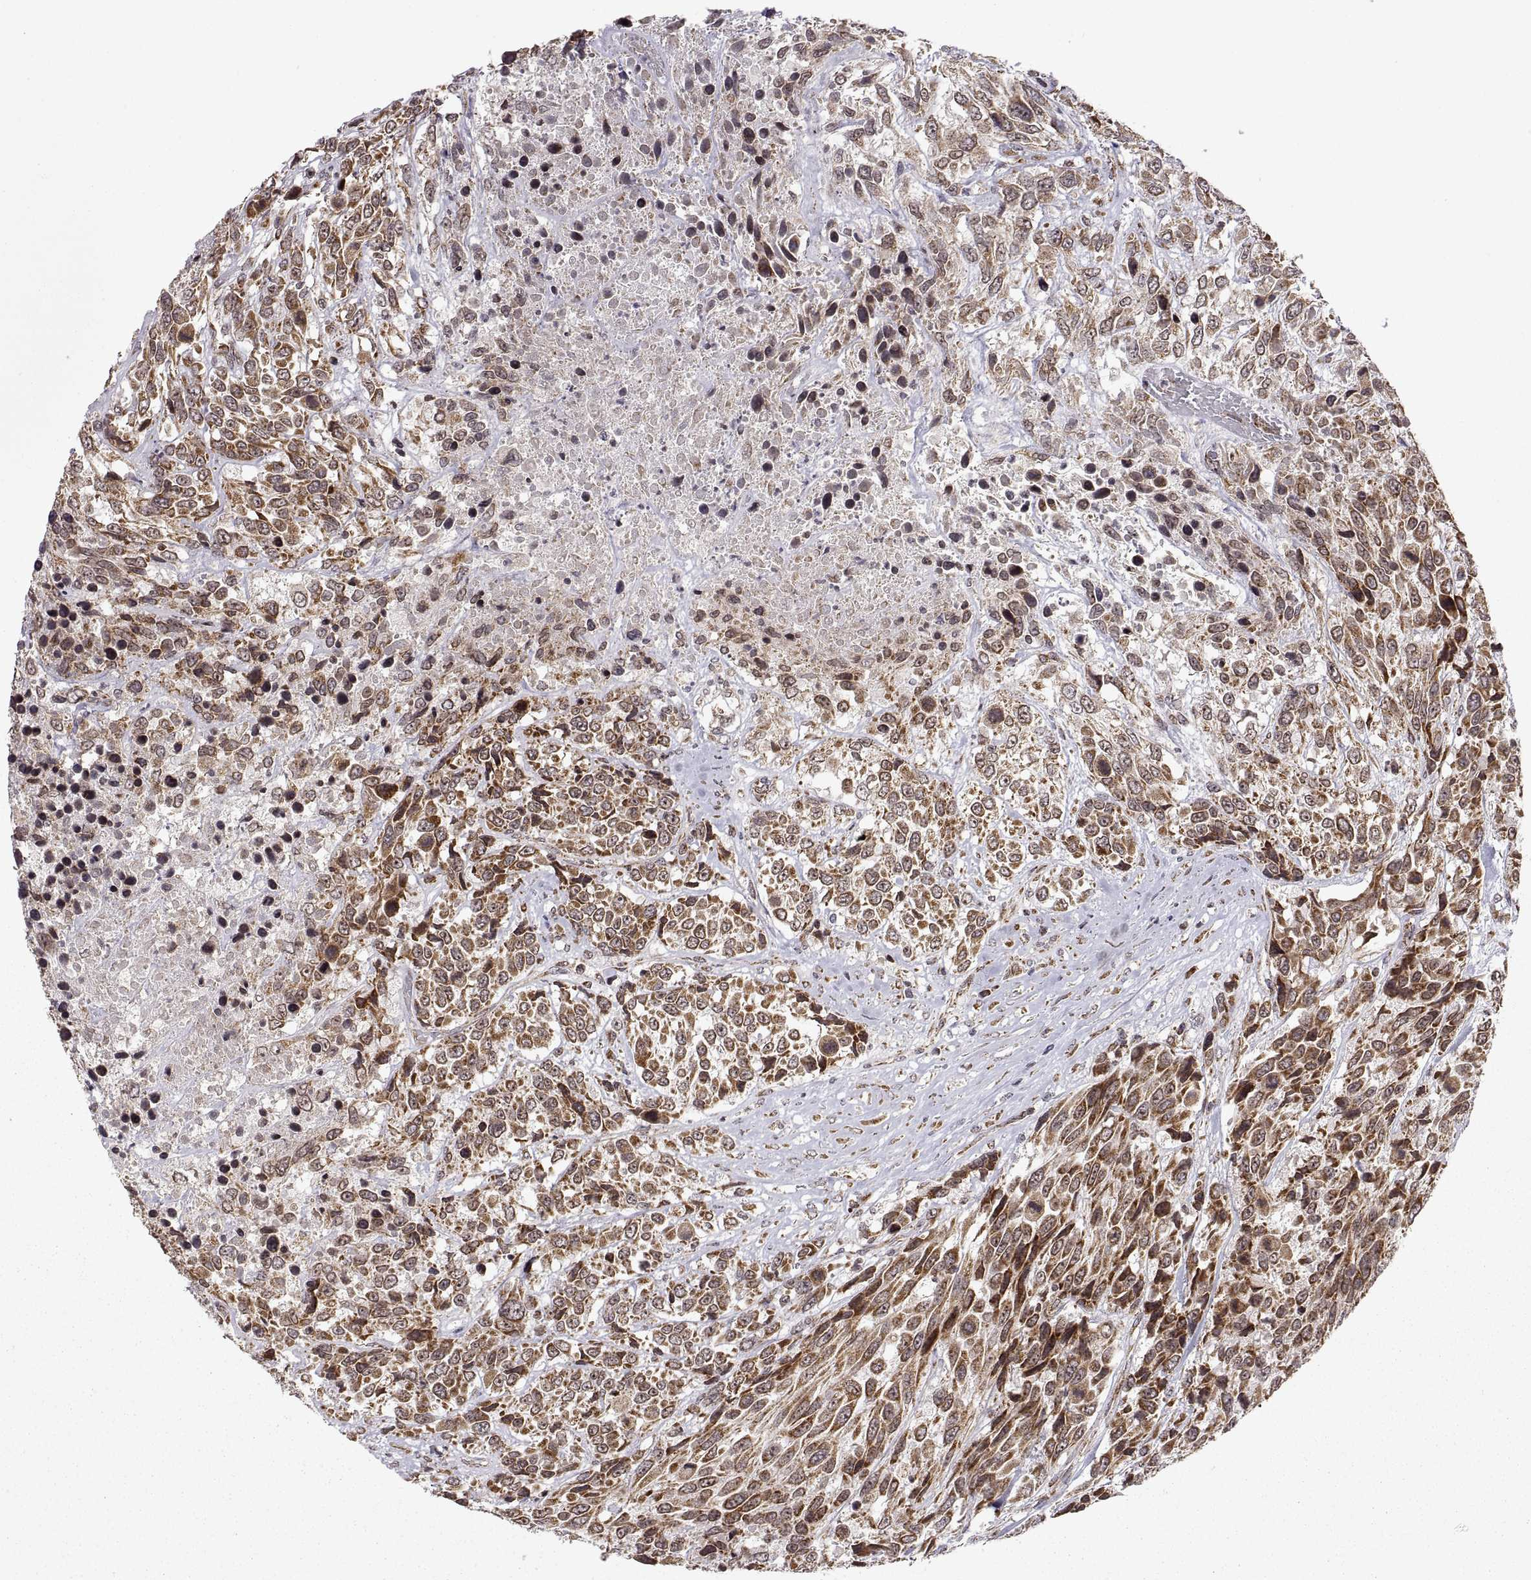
{"staining": {"intensity": "moderate", "quantity": ">75%", "location": "cytoplasmic/membranous"}, "tissue": "urothelial cancer", "cell_type": "Tumor cells", "image_type": "cancer", "snomed": [{"axis": "morphology", "description": "Urothelial carcinoma, High grade"}, {"axis": "topography", "description": "Urinary bladder"}], "caption": "Urothelial cancer tissue displays moderate cytoplasmic/membranous positivity in approximately >75% of tumor cells, visualized by immunohistochemistry.", "gene": "MANBAL", "patient": {"sex": "female", "age": 70}}